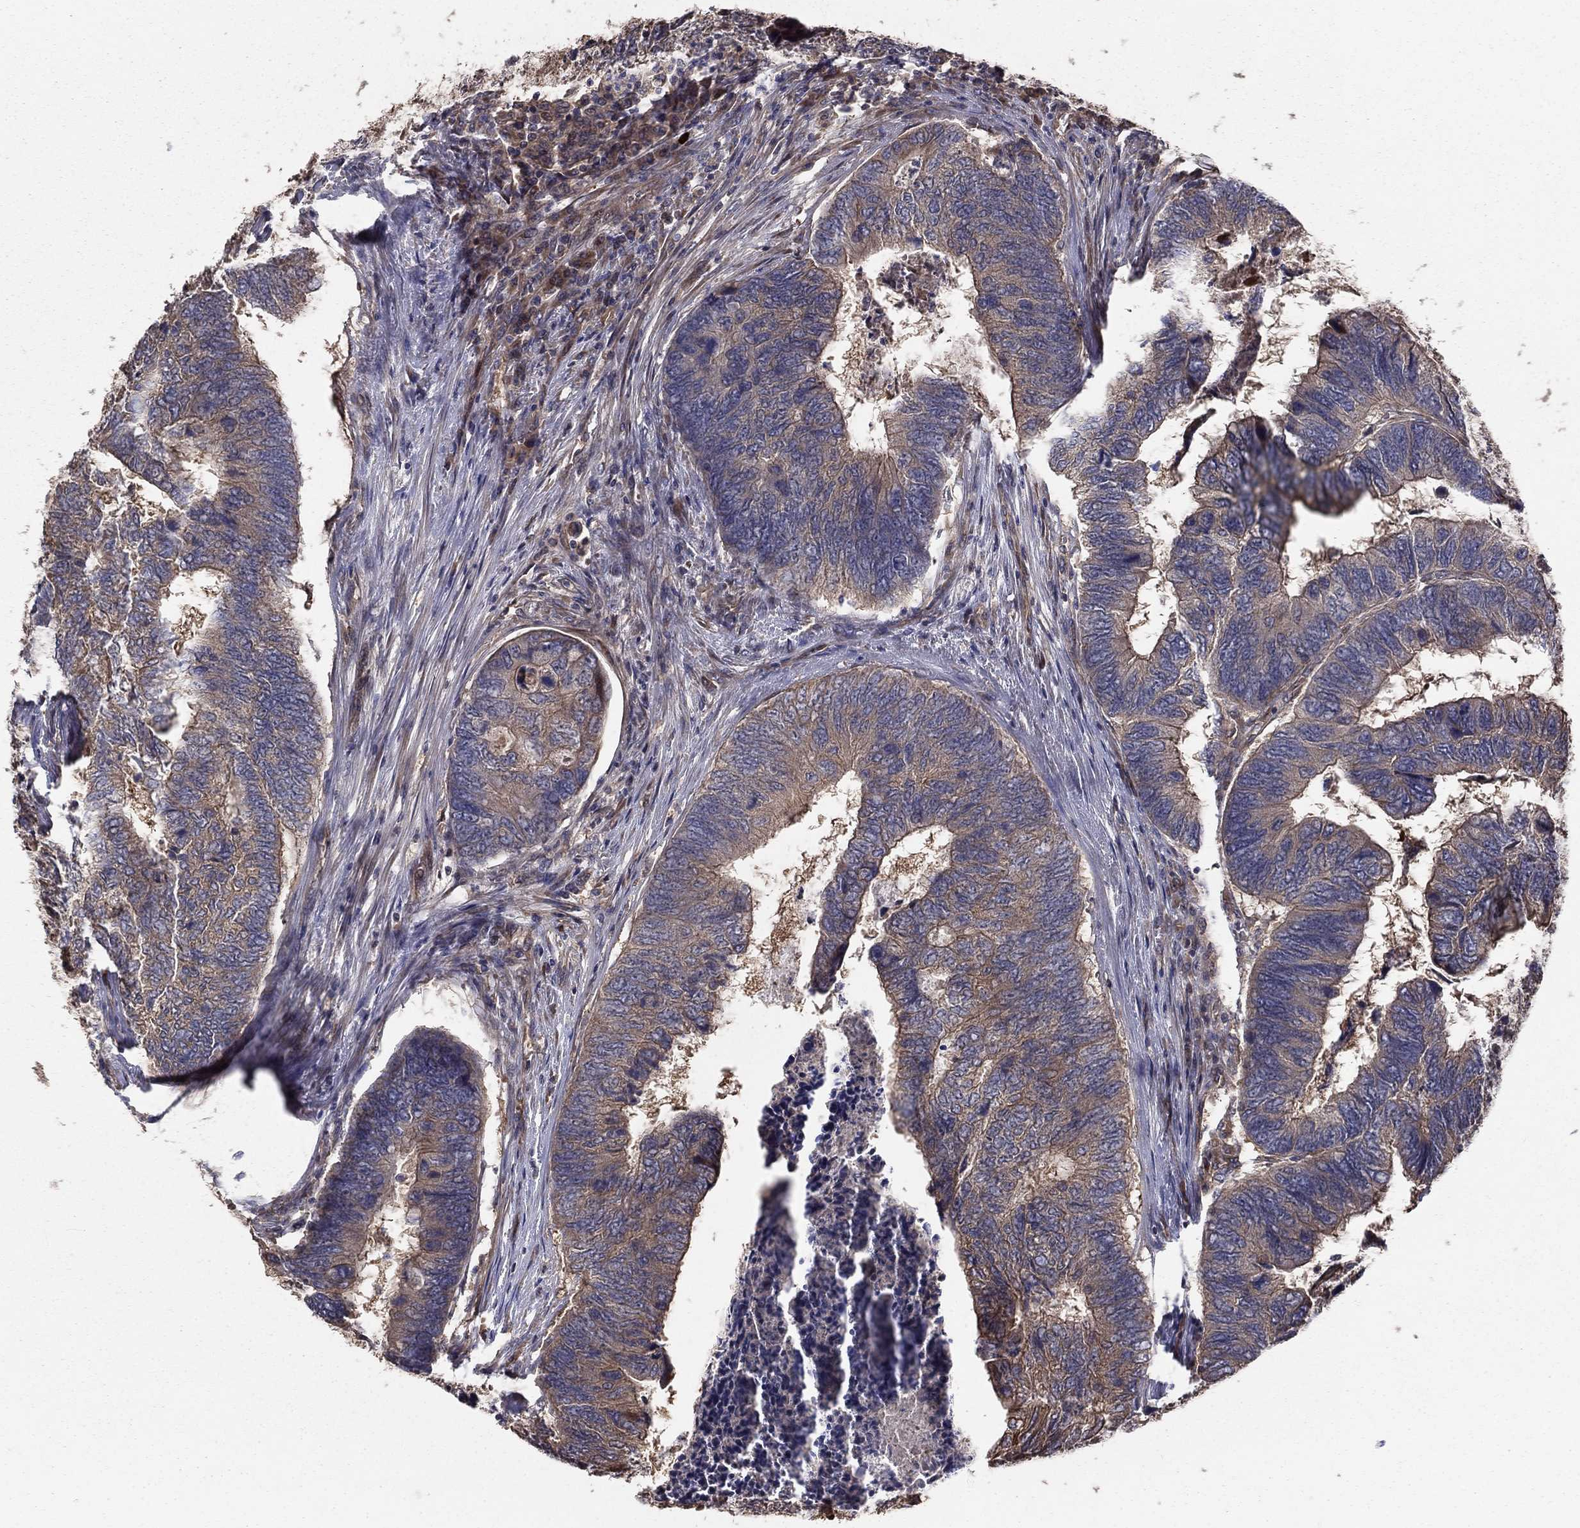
{"staining": {"intensity": "moderate", "quantity": "25%-75%", "location": "cytoplasmic/membranous"}, "tissue": "colorectal cancer", "cell_type": "Tumor cells", "image_type": "cancer", "snomed": [{"axis": "morphology", "description": "Adenocarcinoma, NOS"}, {"axis": "topography", "description": "Colon"}], "caption": "Immunohistochemical staining of colorectal cancer displays moderate cytoplasmic/membranous protein staining in approximately 25%-75% of tumor cells.", "gene": "BABAM2", "patient": {"sex": "female", "age": 67}}